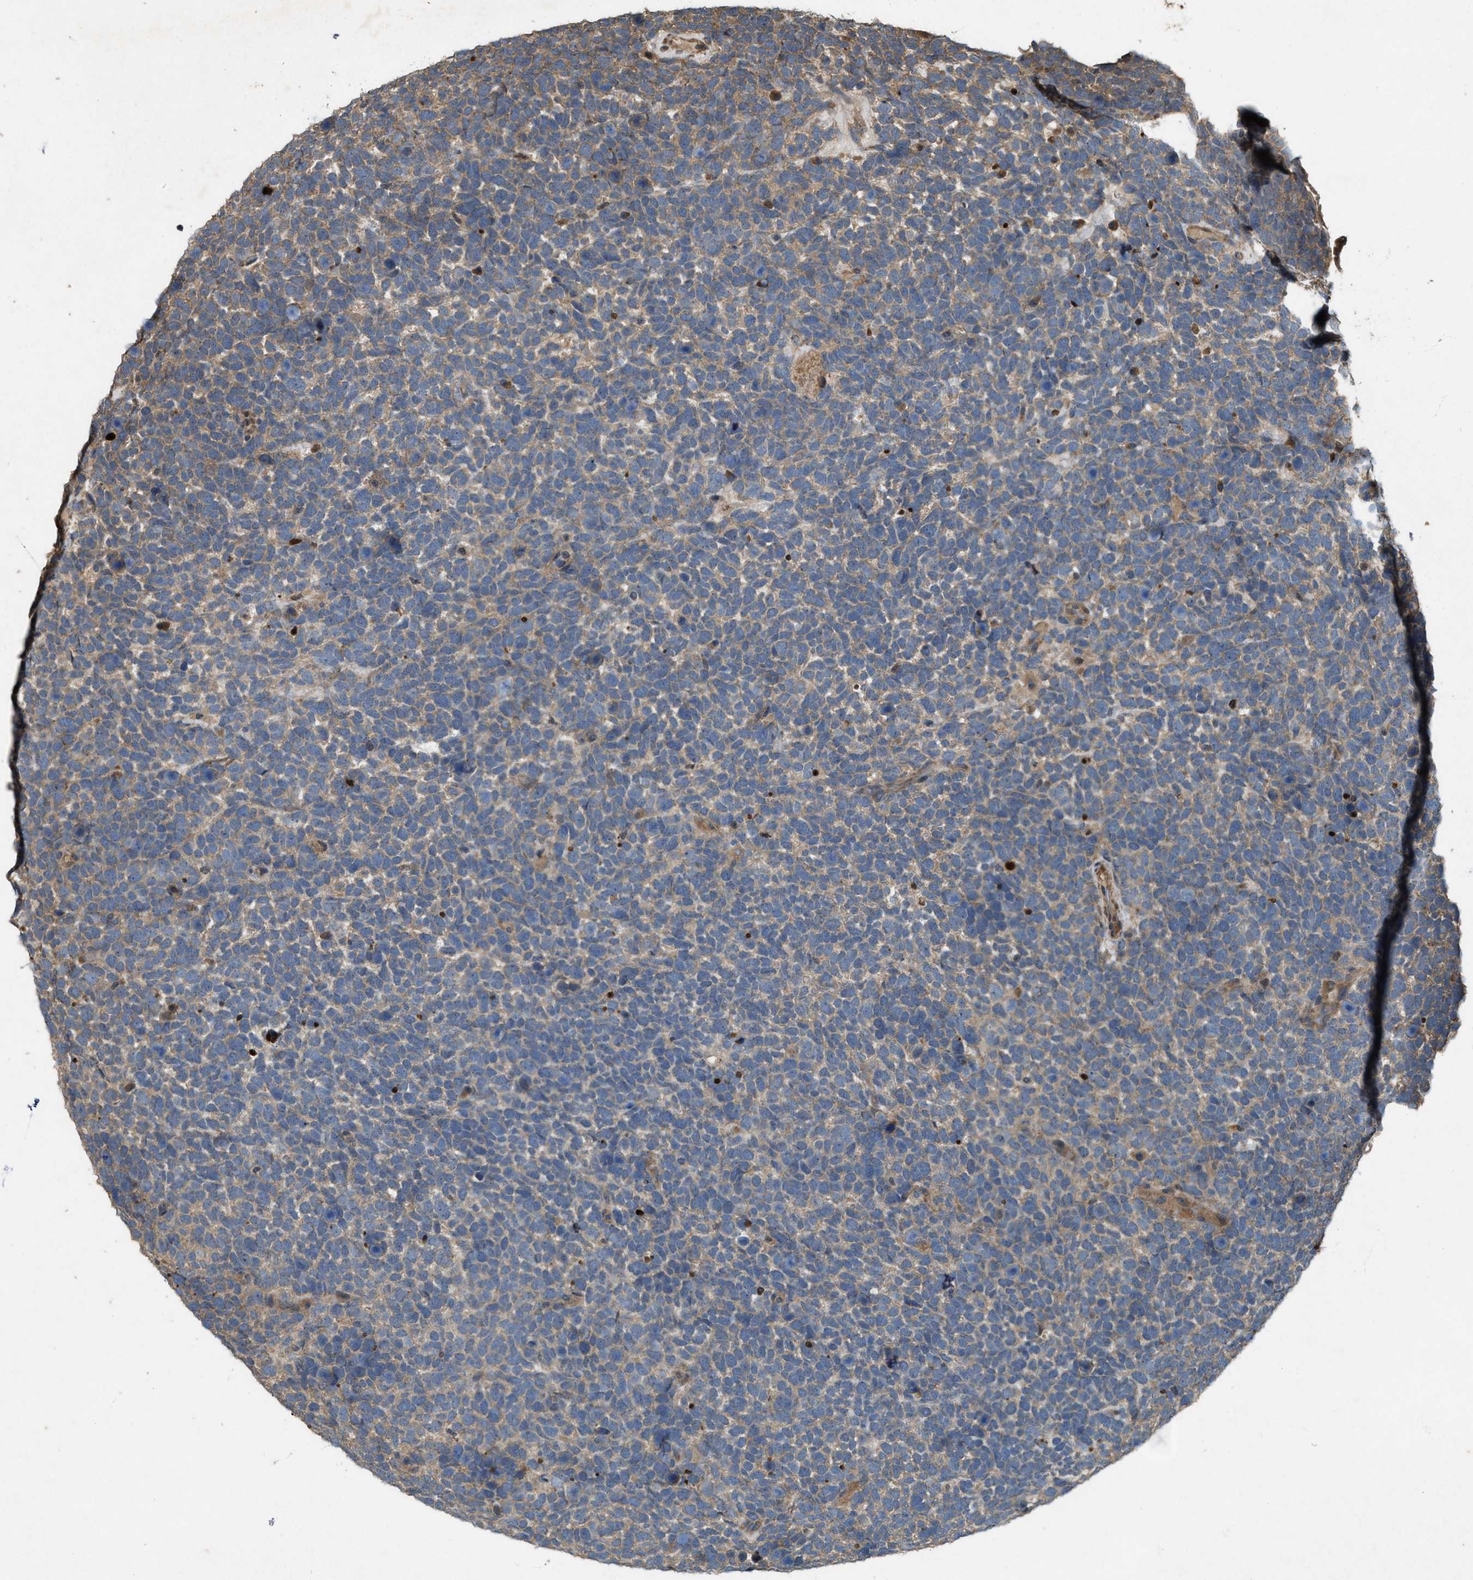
{"staining": {"intensity": "weak", "quantity": ">75%", "location": "cytoplasmic/membranous"}, "tissue": "urothelial cancer", "cell_type": "Tumor cells", "image_type": "cancer", "snomed": [{"axis": "morphology", "description": "Urothelial carcinoma, High grade"}, {"axis": "topography", "description": "Urinary bladder"}], "caption": "IHC (DAB) staining of high-grade urothelial carcinoma shows weak cytoplasmic/membranous protein positivity in approximately >75% of tumor cells.", "gene": "PDP2", "patient": {"sex": "female", "age": 82}}